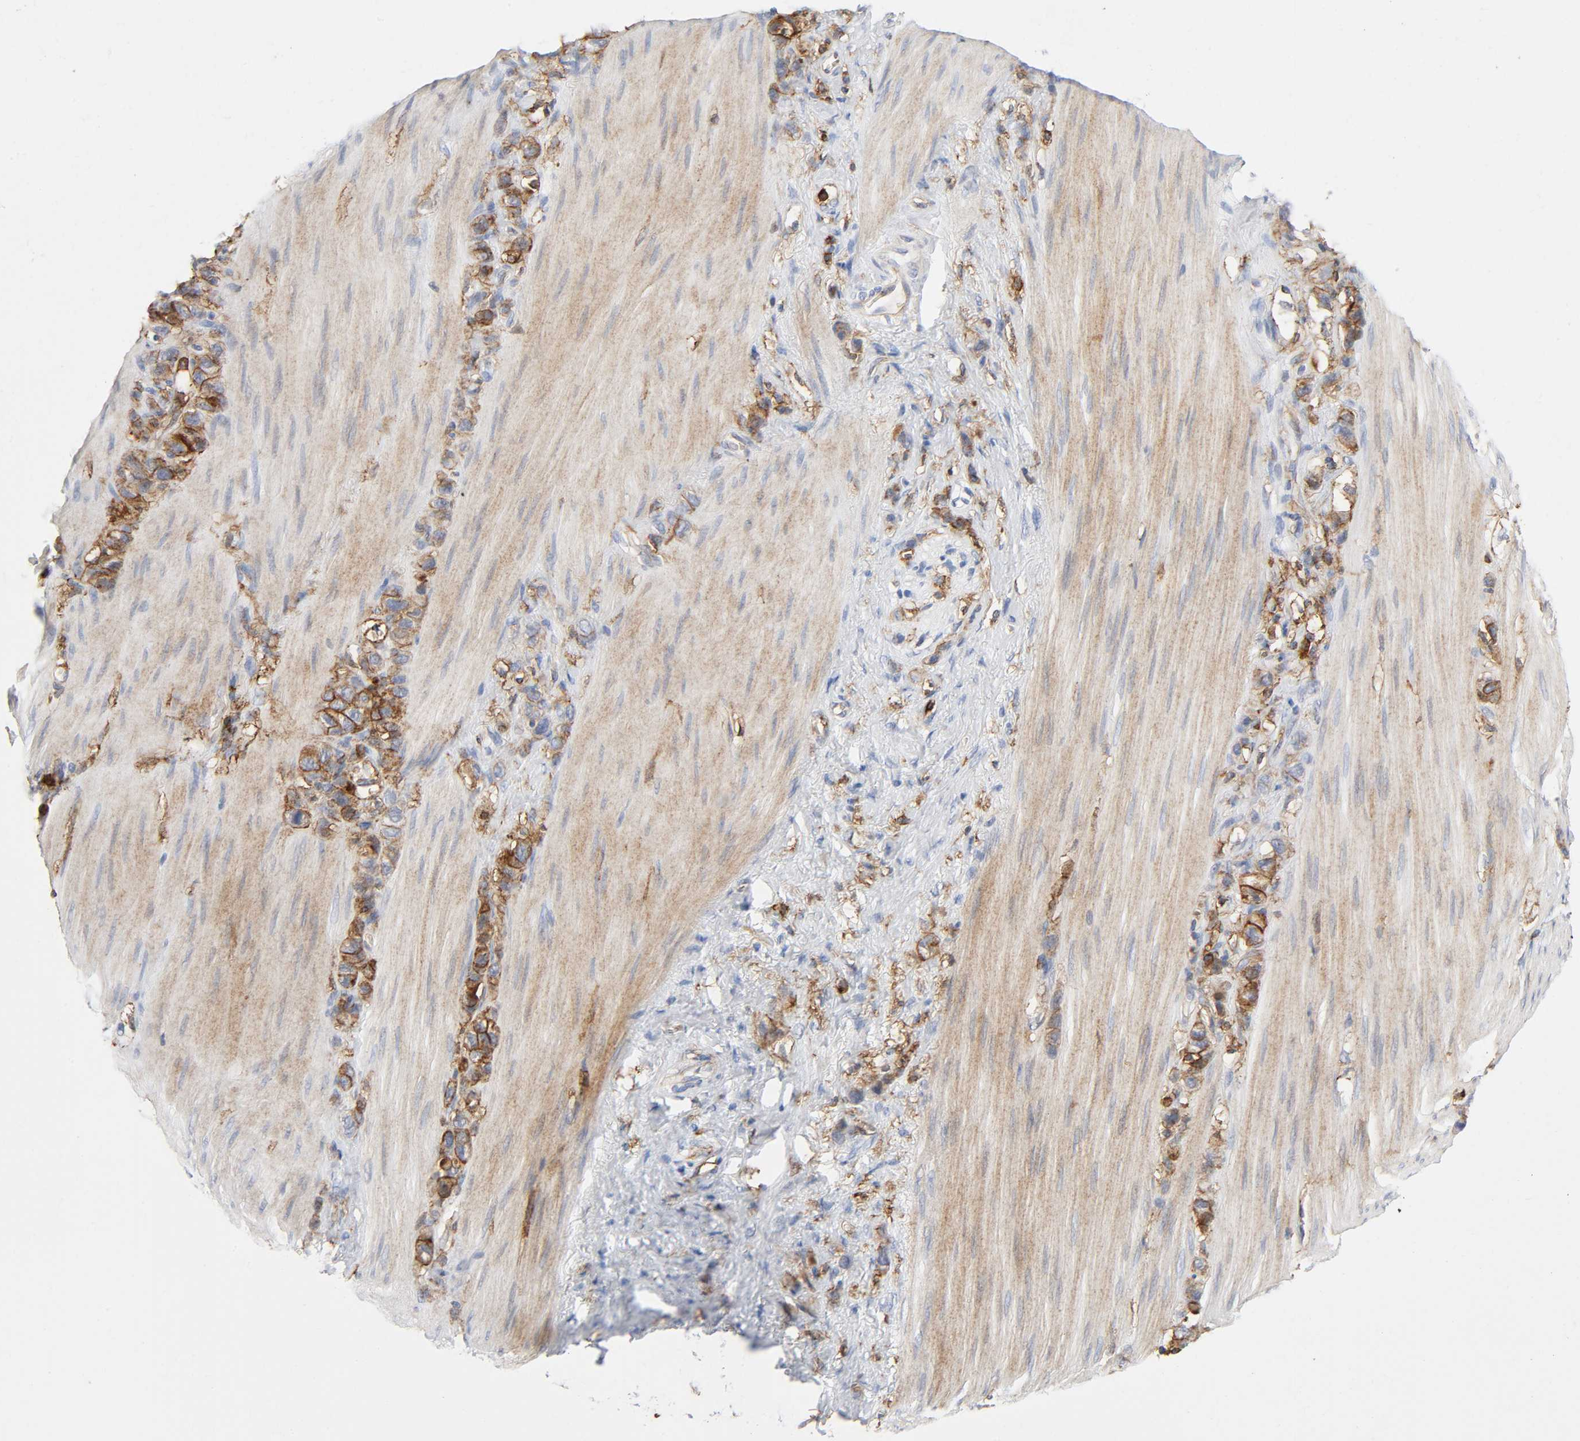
{"staining": {"intensity": "moderate", "quantity": ">75%", "location": "cytoplasmic/membranous"}, "tissue": "stomach cancer", "cell_type": "Tumor cells", "image_type": "cancer", "snomed": [{"axis": "morphology", "description": "Normal tissue, NOS"}, {"axis": "morphology", "description": "Adenocarcinoma, NOS"}, {"axis": "morphology", "description": "Adenocarcinoma, High grade"}, {"axis": "topography", "description": "Stomach, upper"}, {"axis": "topography", "description": "Stomach"}], "caption": "DAB immunohistochemical staining of adenocarcinoma (high-grade) (stomach) displays moderate cytoplasmic/membranous protein positivity in approximately >75% of tumor cells.", "gene": "LYN", "patient": {"sex": "female", "age": 65}}